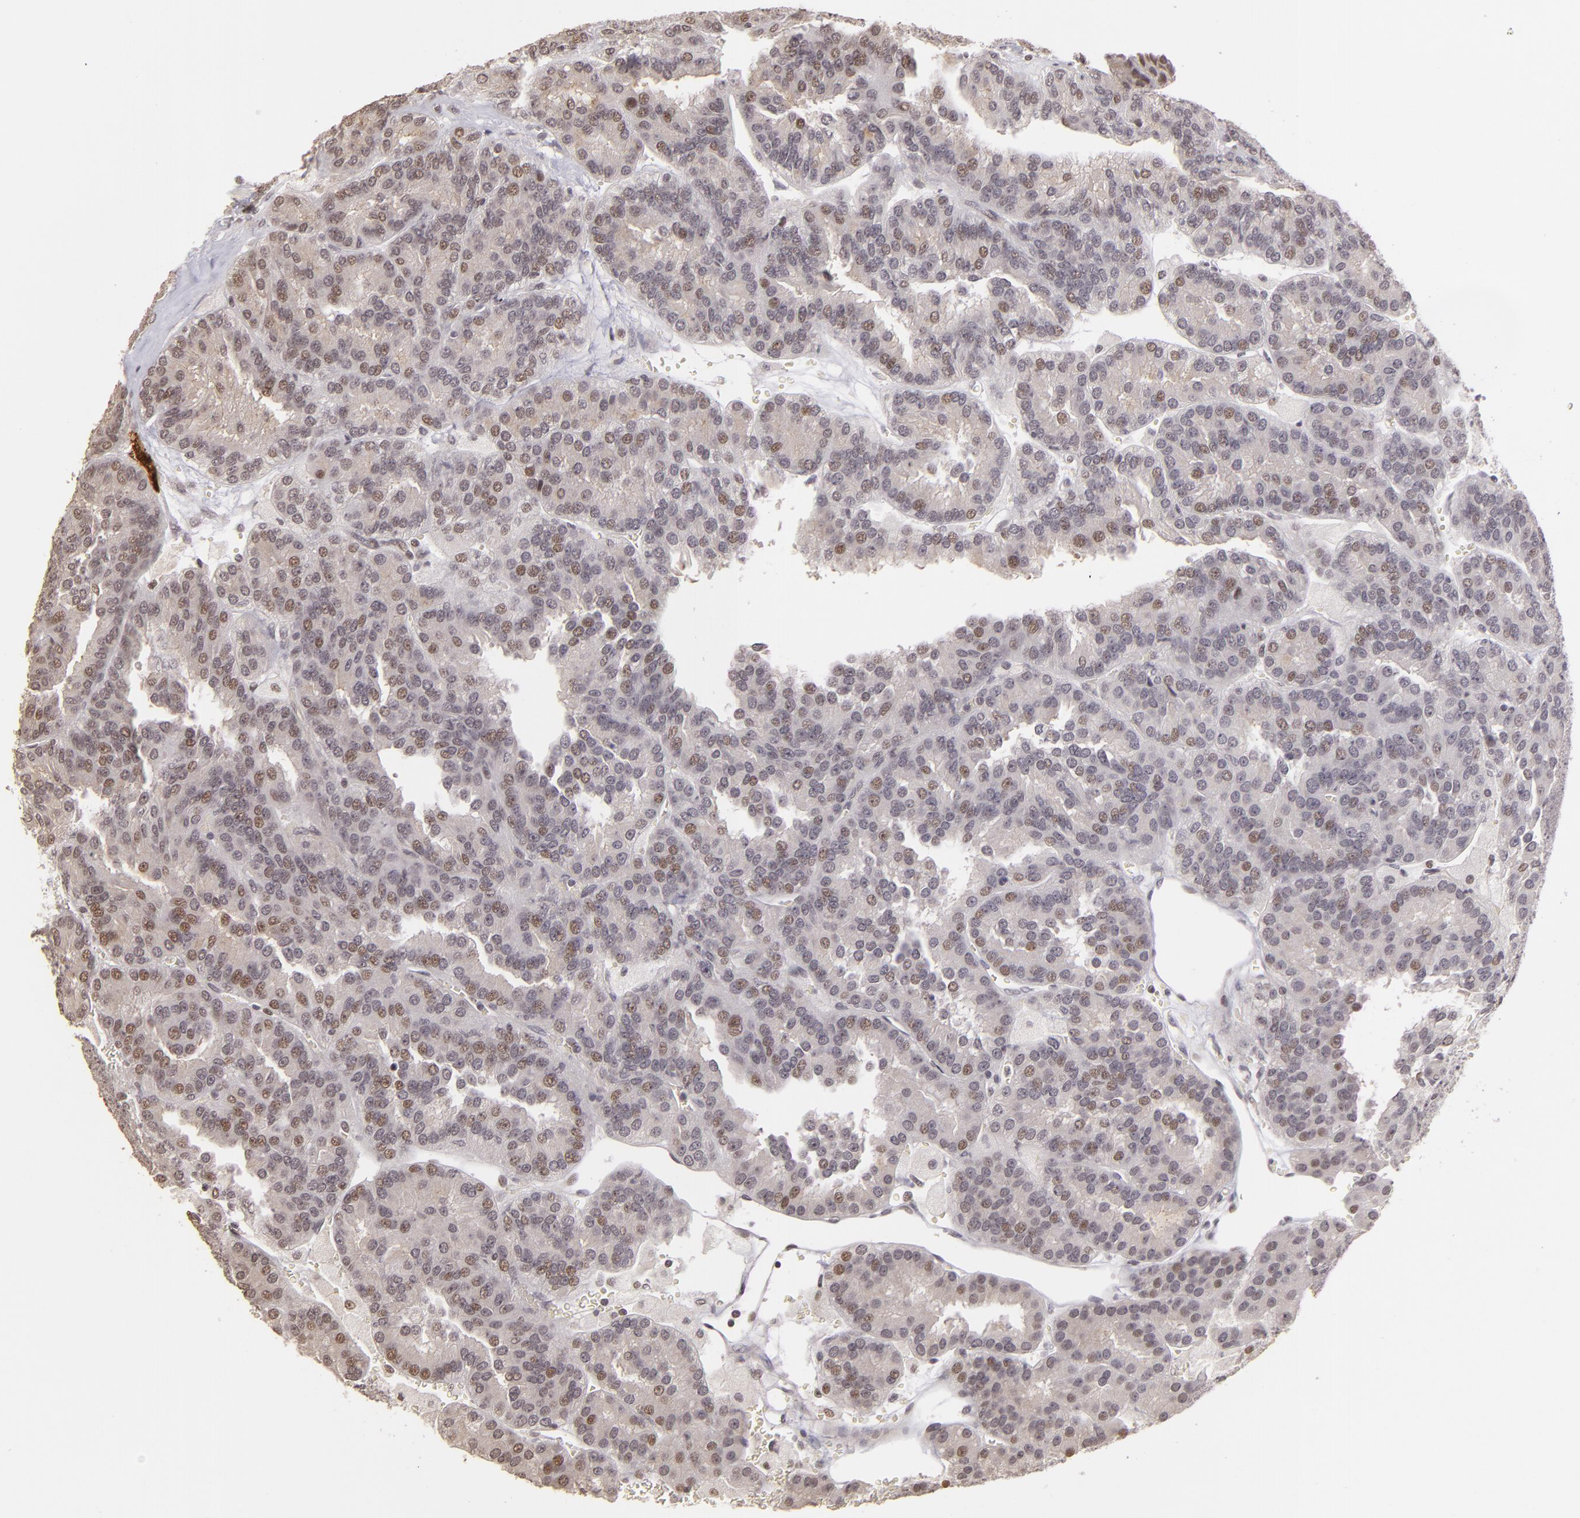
{"staining": {"intensity": "weak", "quantity": "<25%", "location": "nuclear"}, "tissue": "renal cancer", "cell_type": "Tumor cells", "image_type": "cancer", "snomed": [{"axis": "morphology", "description": "Adenocarcinoma, NOS"}, {"axis": "topography", "description": "Kidney"}], "caption": "The image reveals no significant positivity in tumor cells of adenocarcinoma (renal). (Stains: DAB (3,3'-diaminobenzidine) immunohistochemistry (IHC) with hematoxylin counter stain, Microscopy: brightfield microscopy at high magnification).", "gene": "RARB", "patient": {"sex": "male", "age": 46}}